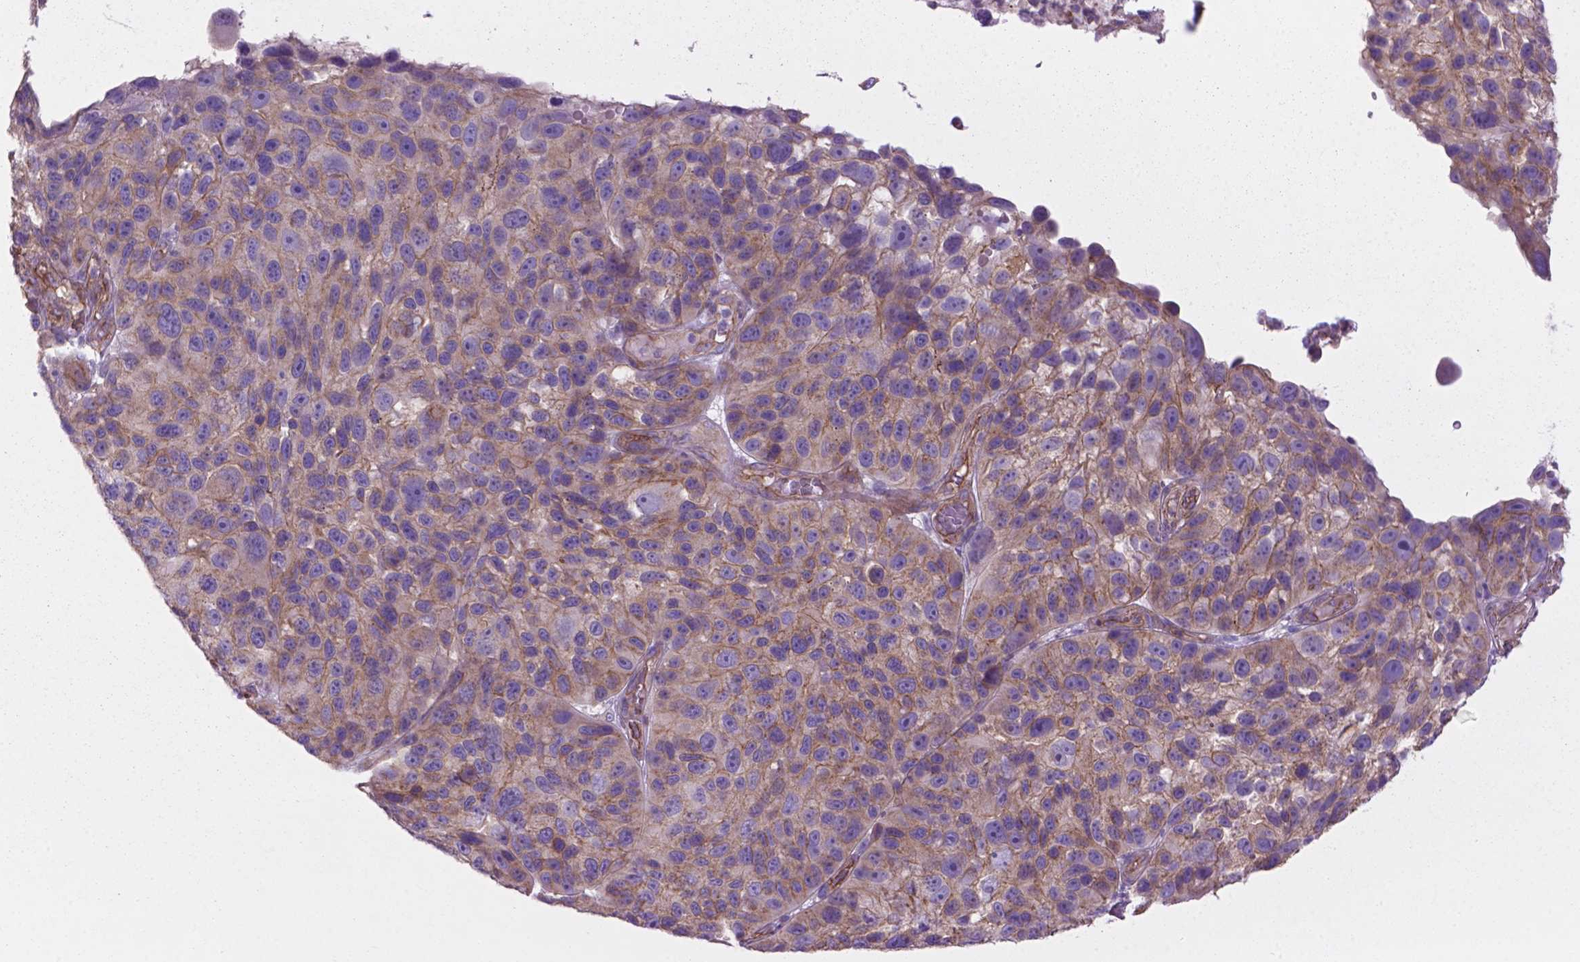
{"staining": {"intensity": "weak", "quantity": "<25%", "location": "cytoplasmic/membranous"}, "tissue": "melanoma", "cell_type": "Tumor cells", "image_type": "cancer", "snomed": [{"axis": "morphology", "description": "Malignant melanoma, NOS"}, {"axis": "topography", "description": "Skin"}], "caption": "Immunohistochemistry (IHC) histopathology image of neoplastic tissue: malignant melanoma stained with DAB displays no significant protein positivity in tumor cells.", "gene": "TENT5A", "patient": {"sex": "male", "age": 53}}